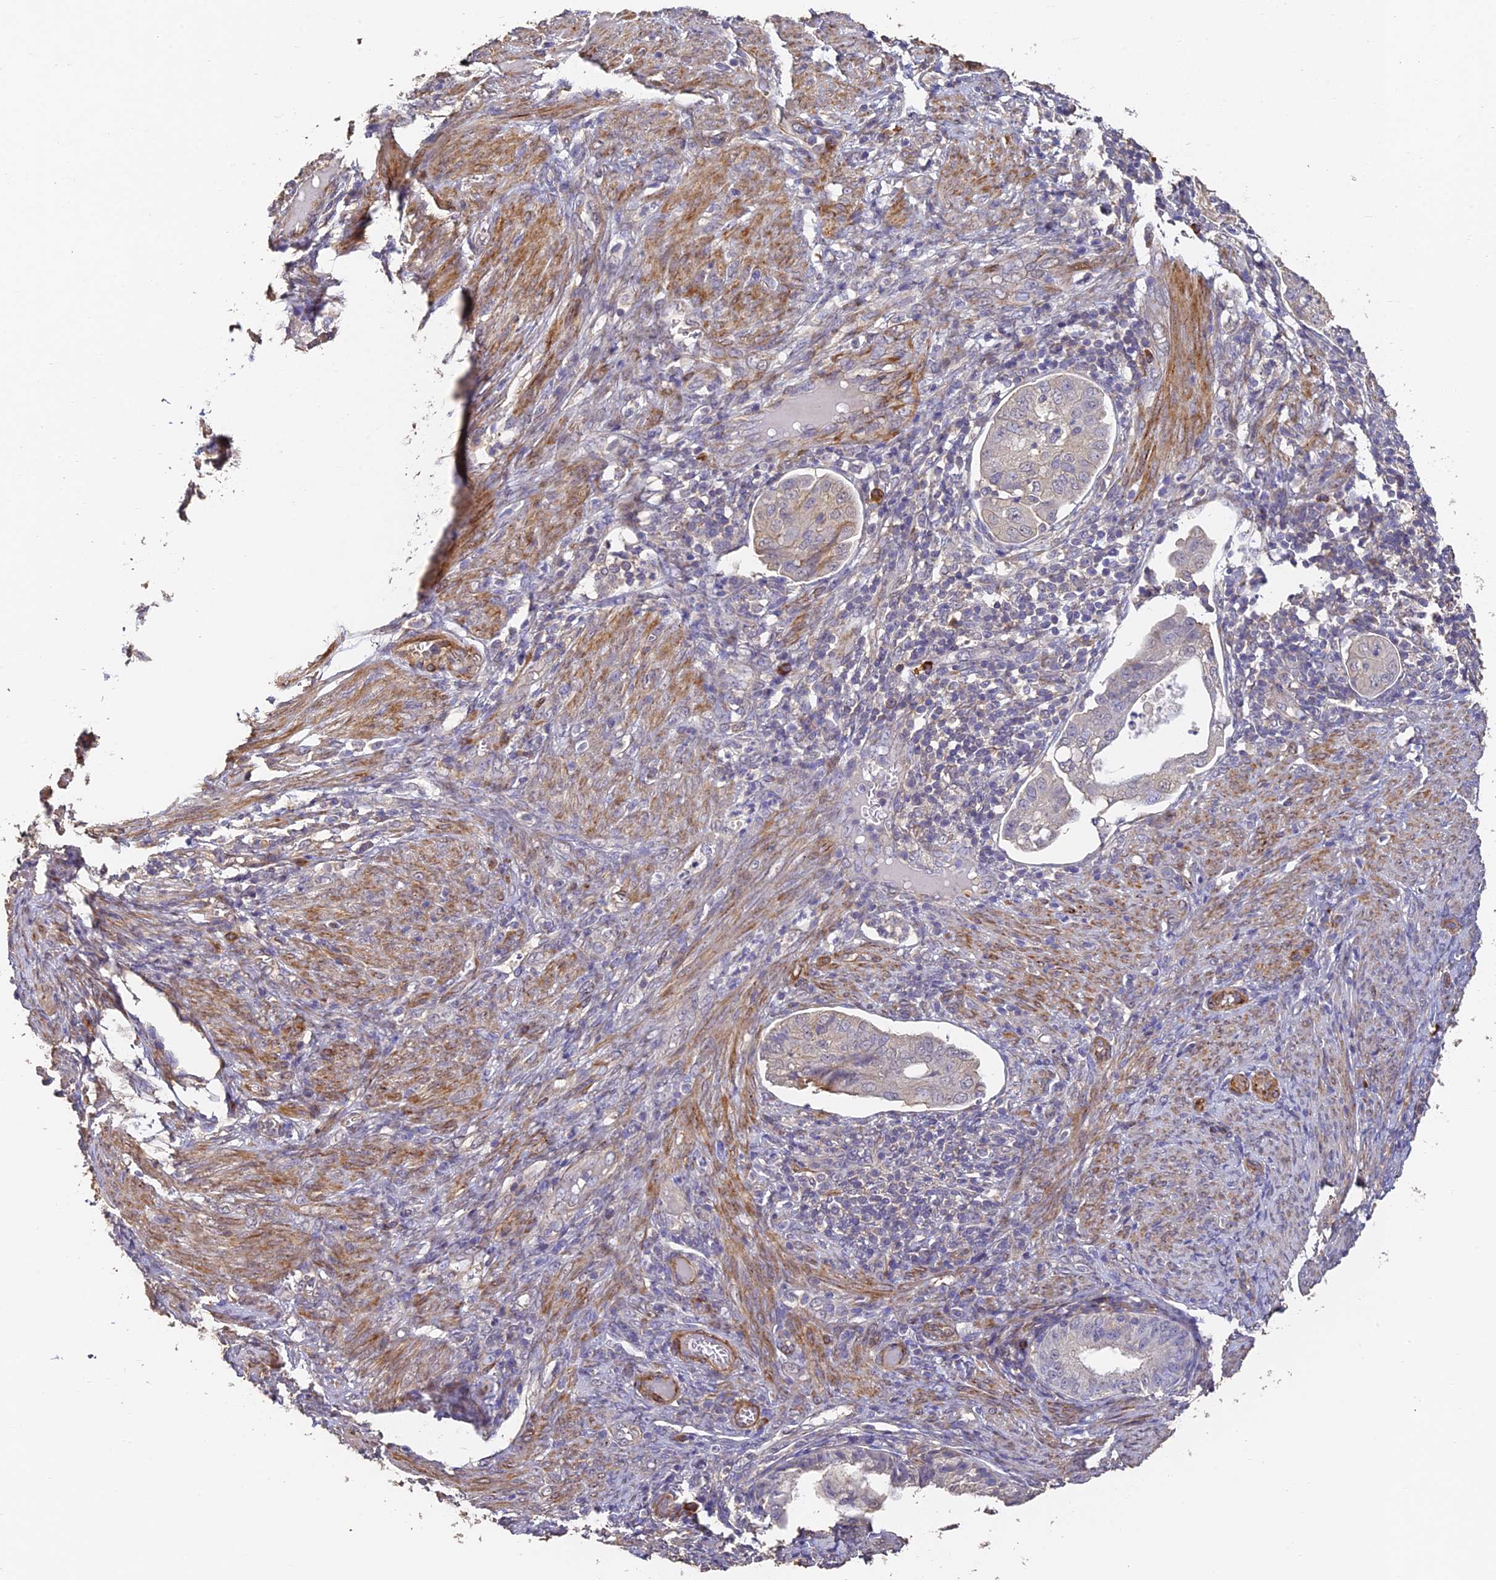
{"staining": {"intensity": "moderate", "quantity": "<25%", "location": "cytoplasmic/membranous"}, "tissue": "endometrial cancer", "cell_type": "Tumor cells", "image_type": "cancer", "snomed": [{"axis": "morphology", "description": "Adenocarcinoma, NOS"}, {"axis": "topography", "description": "Endometrium"}], "caption": "Endometrial cancer (adenocarcinoma) stained with immunohistochemistry (IHC) exhibits moderate cytoplasmic/membranous positivity in approximately <25% of tumor cells.", "gene": "SLC11A1", "patient": {"sex": "female", "age": 51}}